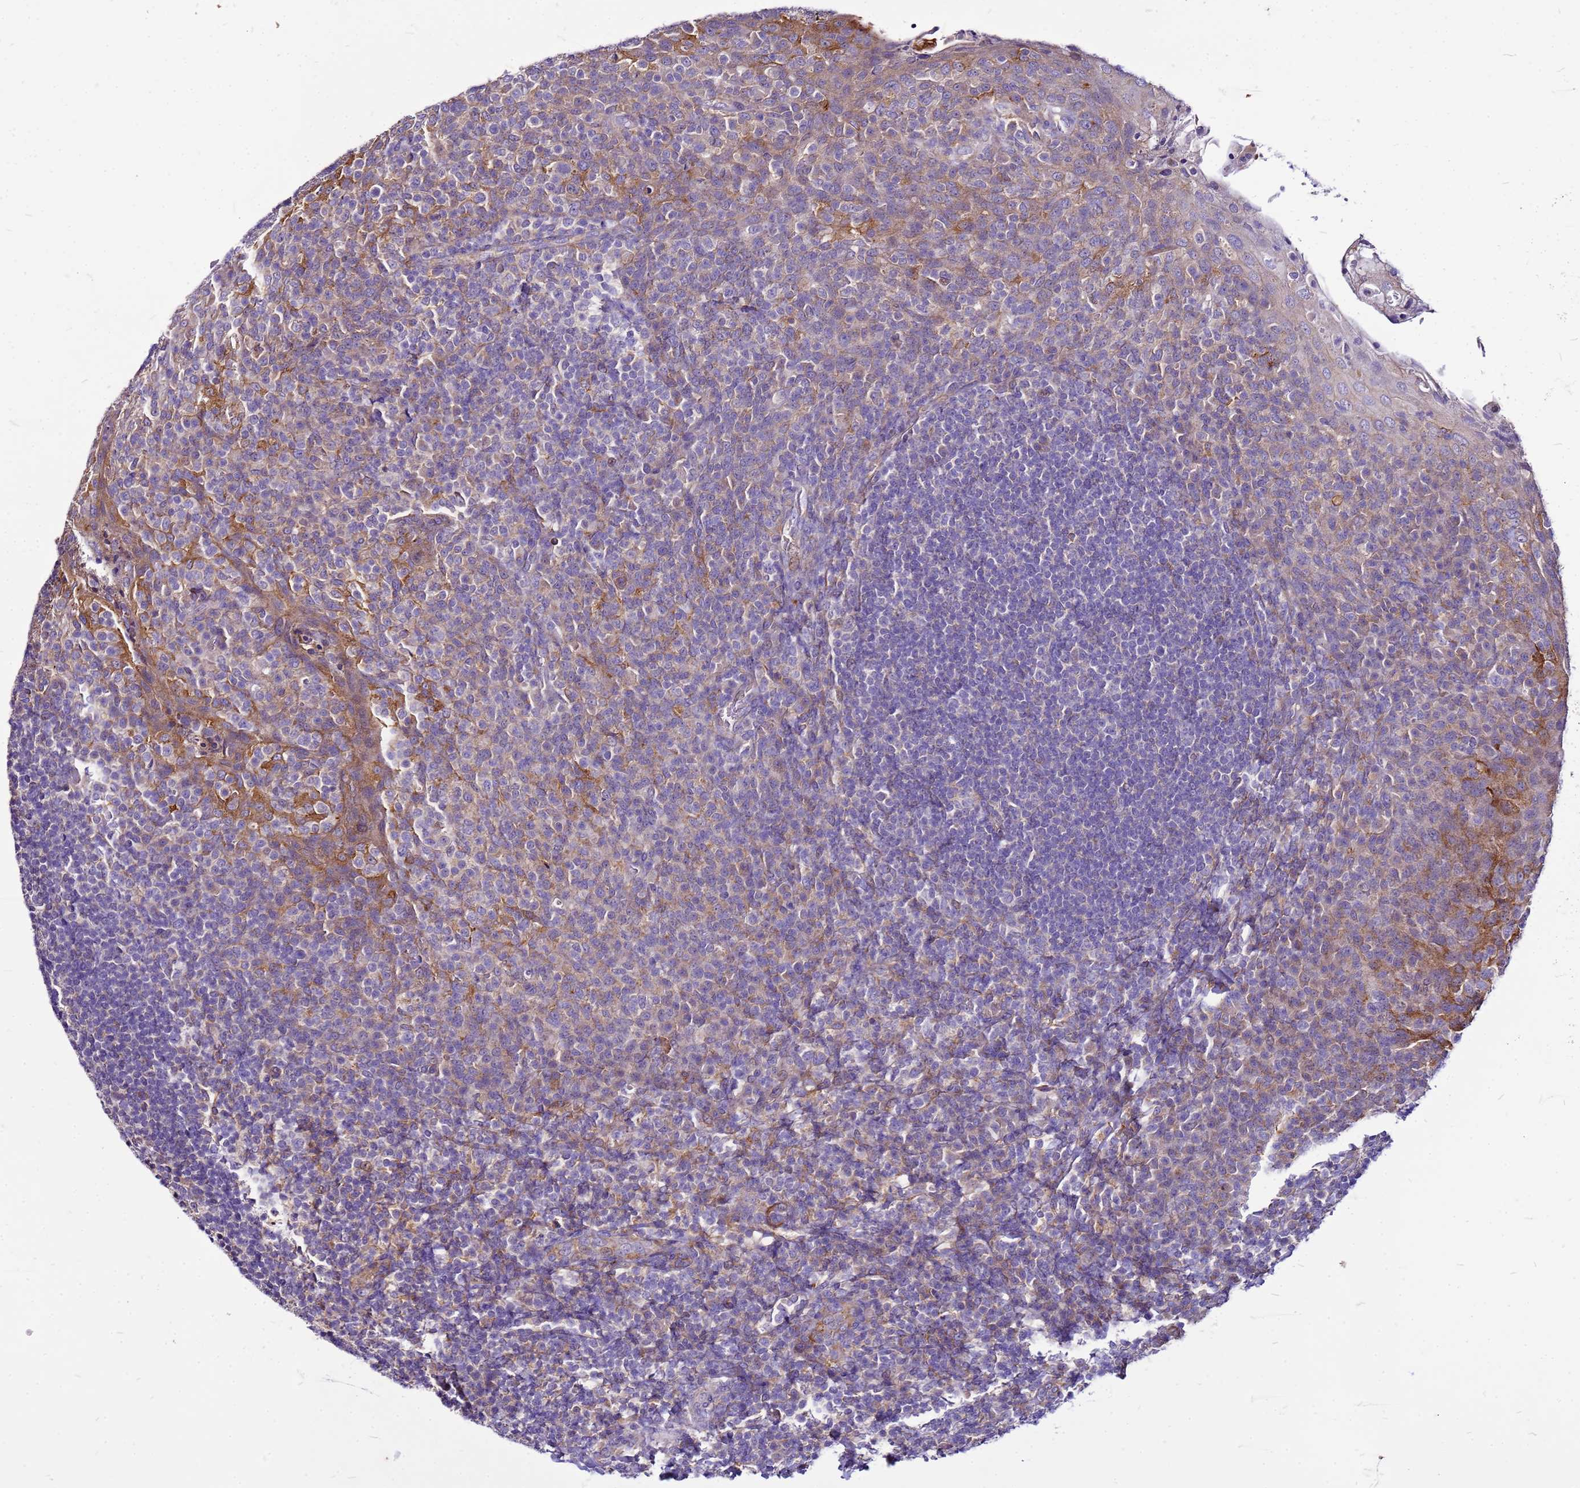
{"staining": {"intensity": "negative", "quantity": "none", "location": "none"}, "tissue": "tonsil", "cell_type": "Germinal center cells", "image_type": "normal", "snomed": [{"axis": "morphology", "description": "Normal tissue, NOS"}, {"axis": "topography", "description": "Tonsil"}], "caption": "IHC of normal human tonsil displays no expression in germinal center cells.", "gene": "PKD1", "patient": {"sex": "female", "age": 10}}